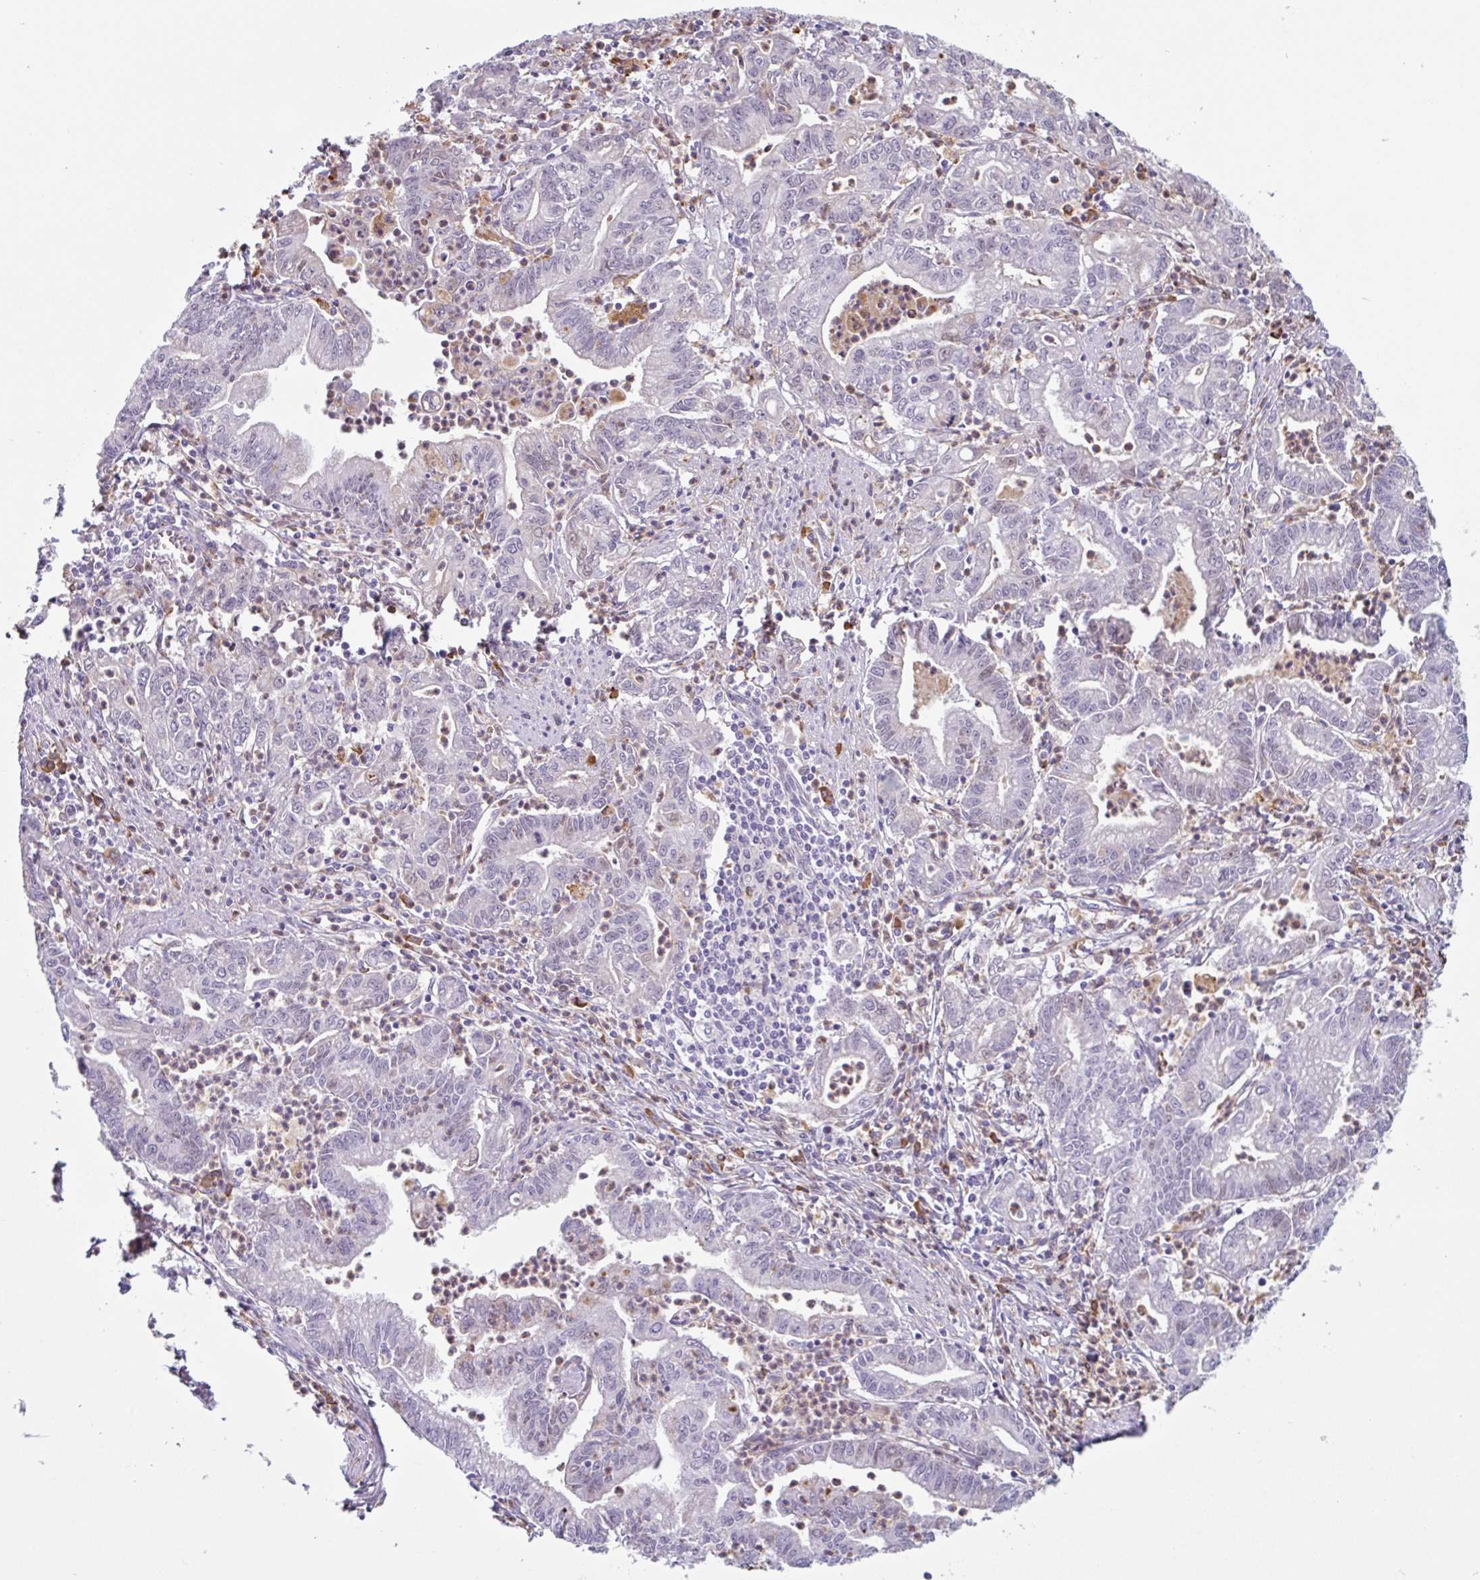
{"staining": {"intensity": "negative", "quantity": "none", "location": "none"}, "tissue": "stomach cancer", "cell_type": "Tumor cells", "image_type": "cancer", "snomed": [{"axis": "morphology", "description": "Adenocarcinoma, NOS"}, {"axis": "topography", "description": "Stomach, upper"}], "caption": "Stomach adenocarcinoma stained for a protein using immunohistochemistry shows no positivity tumor cells.", "gene": "TAF1D", "patient": {"sex": "female", "age": 79}}